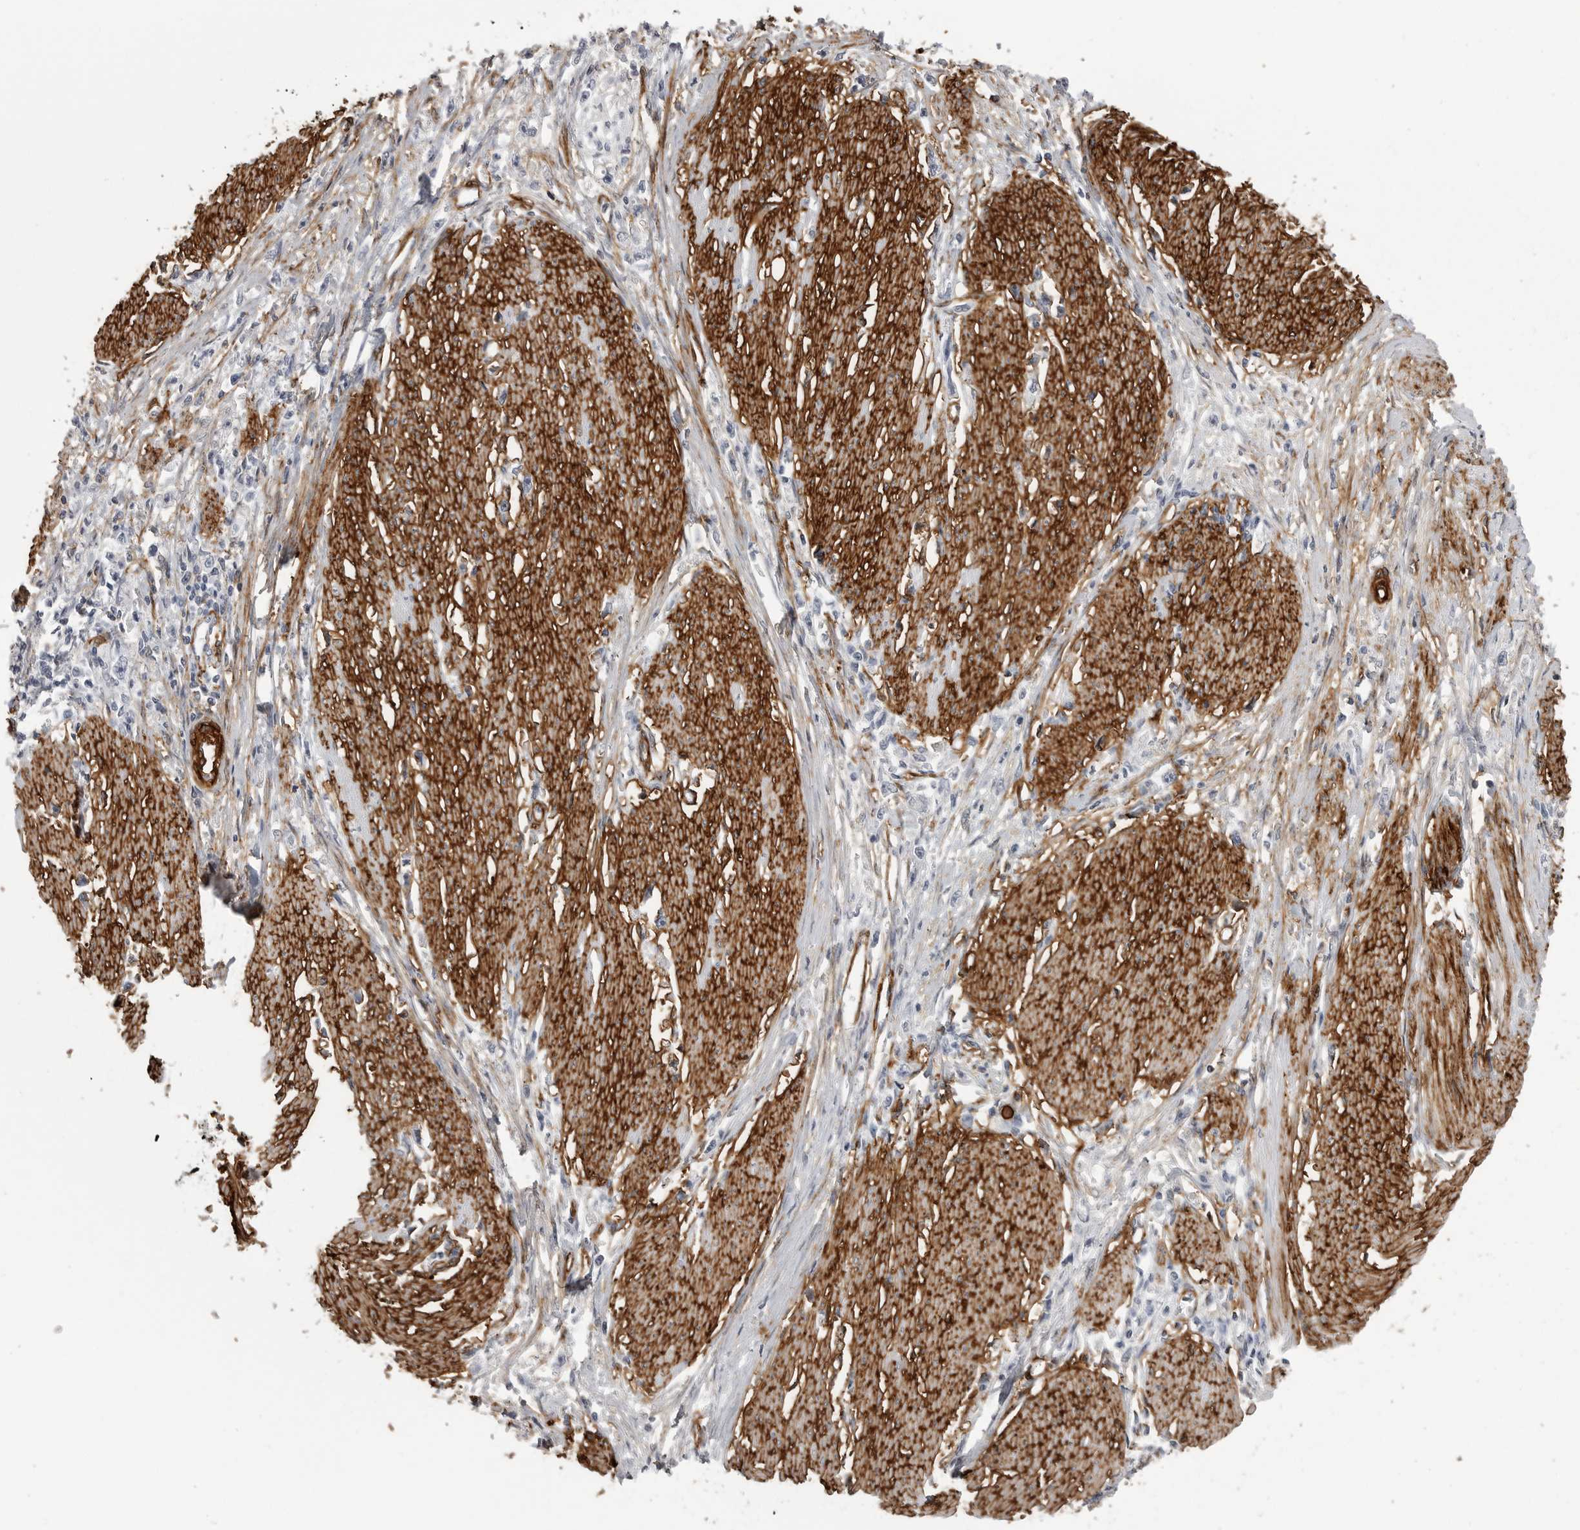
{"staining": {"intensity": "negative", "quantity": "none", "location": "none"}, "tissue": "stomach cancer", "cell_type": "Tumor cells", "image_type": "cancer", "snomed": [{"axis": "morphology", "description": "Adenocarcinoma, NOS"}, {"axis": "topography", "description": "Stomach"}], "caption": "DAB (3,3'-diaminobenzidine) immunohistochemical staining of human stomach cancer (adenocarcinoma) shows no significant positivity in tumor cells. (DAB (3,3'-diaminobenzidine) immunohistochemistry visualized using brightfield microscopy, high magnification).", "gene": "AOC3", "patient": {"sex": "female", "age": 59}}